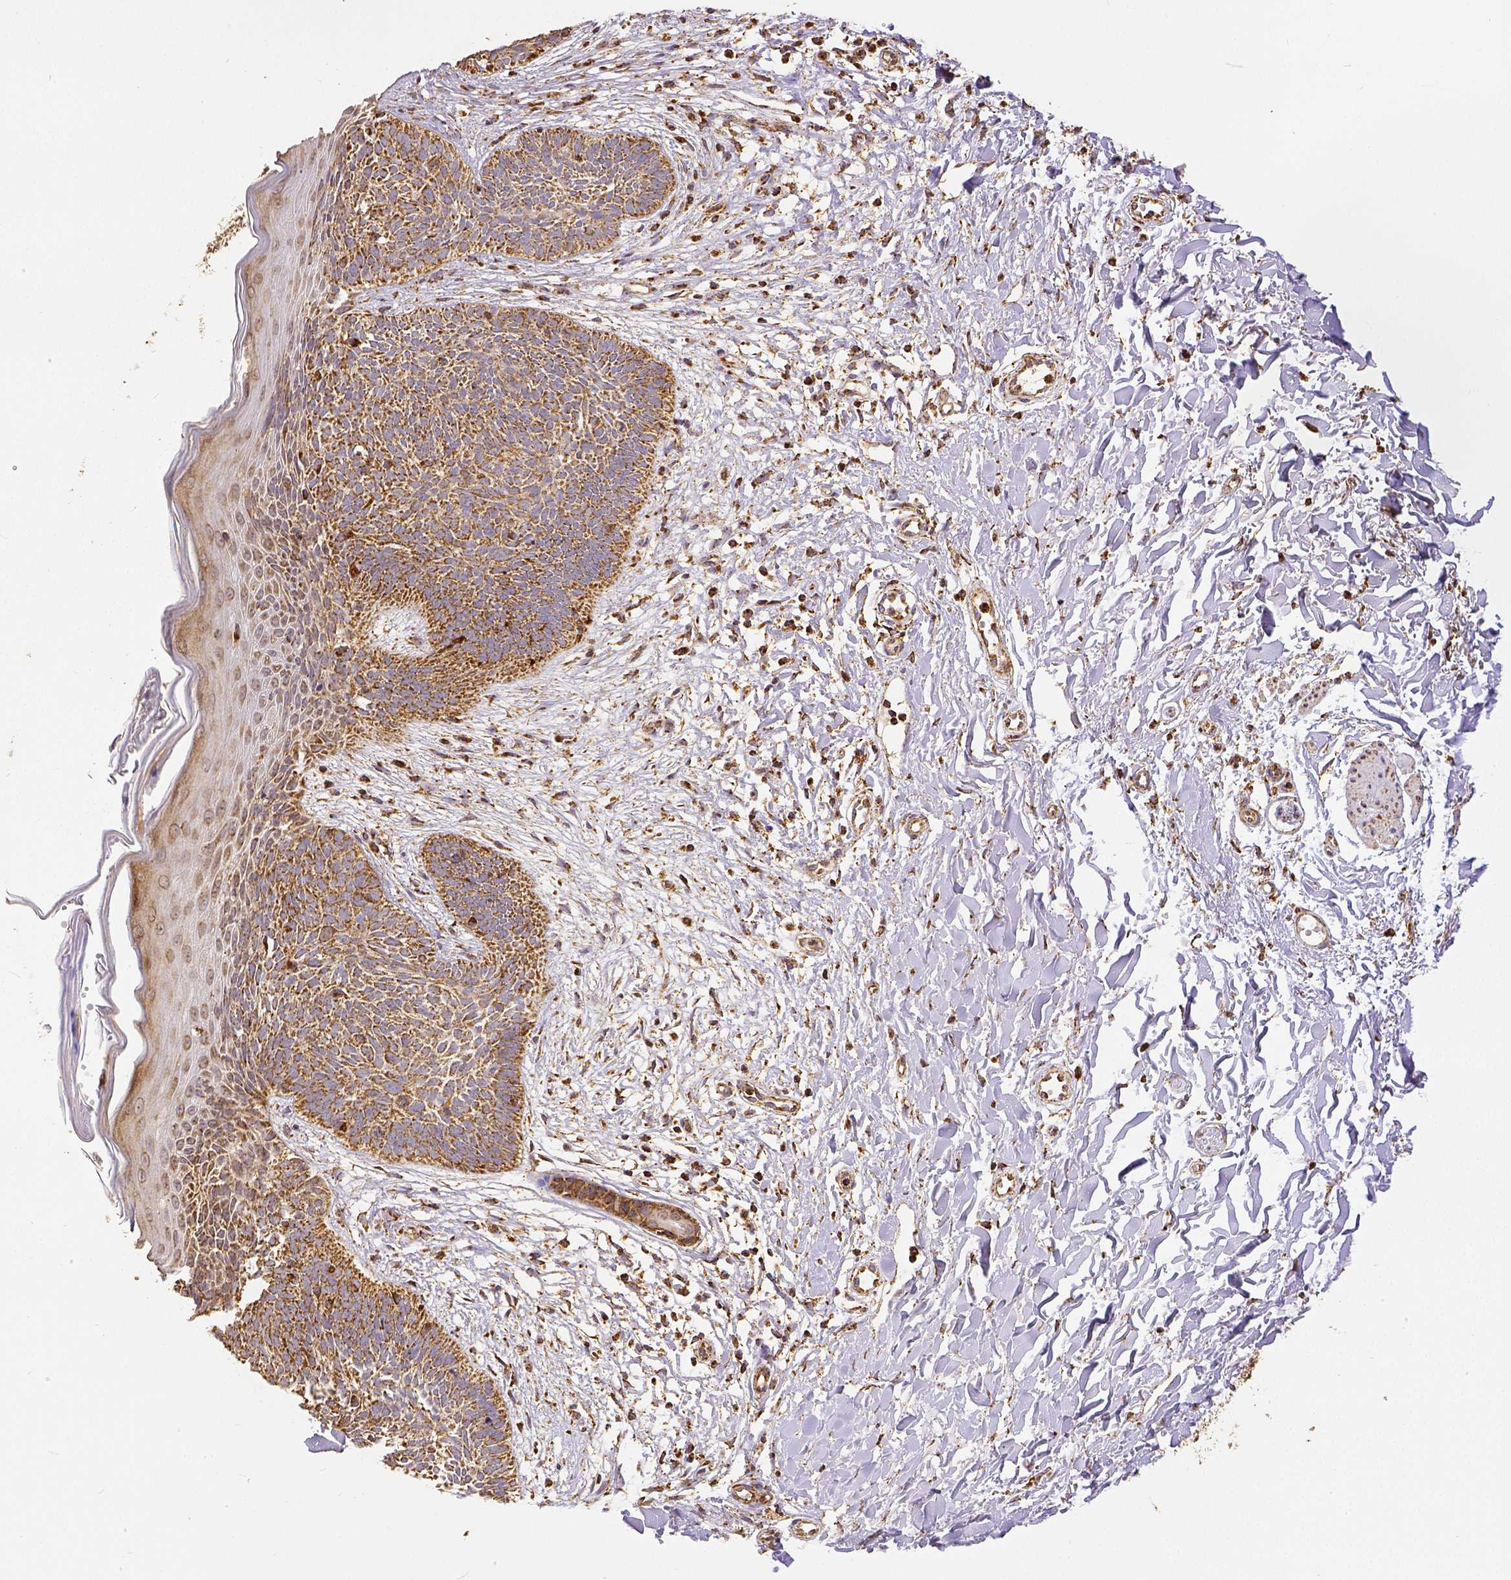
{"staining": {"intensity": "strong", "quantity": ">75%", "location": "cytoplasmic/membranous"}, "tissue": "skin cancer", "cell_type": "Tumor cells", "image_type": "cancer", "snomed": [{"axis": "morphology", "description": "Basal cell carcinoma"}, {"axis": "topography", "description": "Skin"}], "caption": "Protein staining demonstrates strong cytoplasmic/membranous positivity in approximately >75% of tumor cells in skin basal cell carcinoma. (DAB (3,3'-diaminobenzidine) IHC, brown staining for protein, blue staining for nuclei).", "gene": "SDHB", "patient": {"sex": "female", "age": 84}}